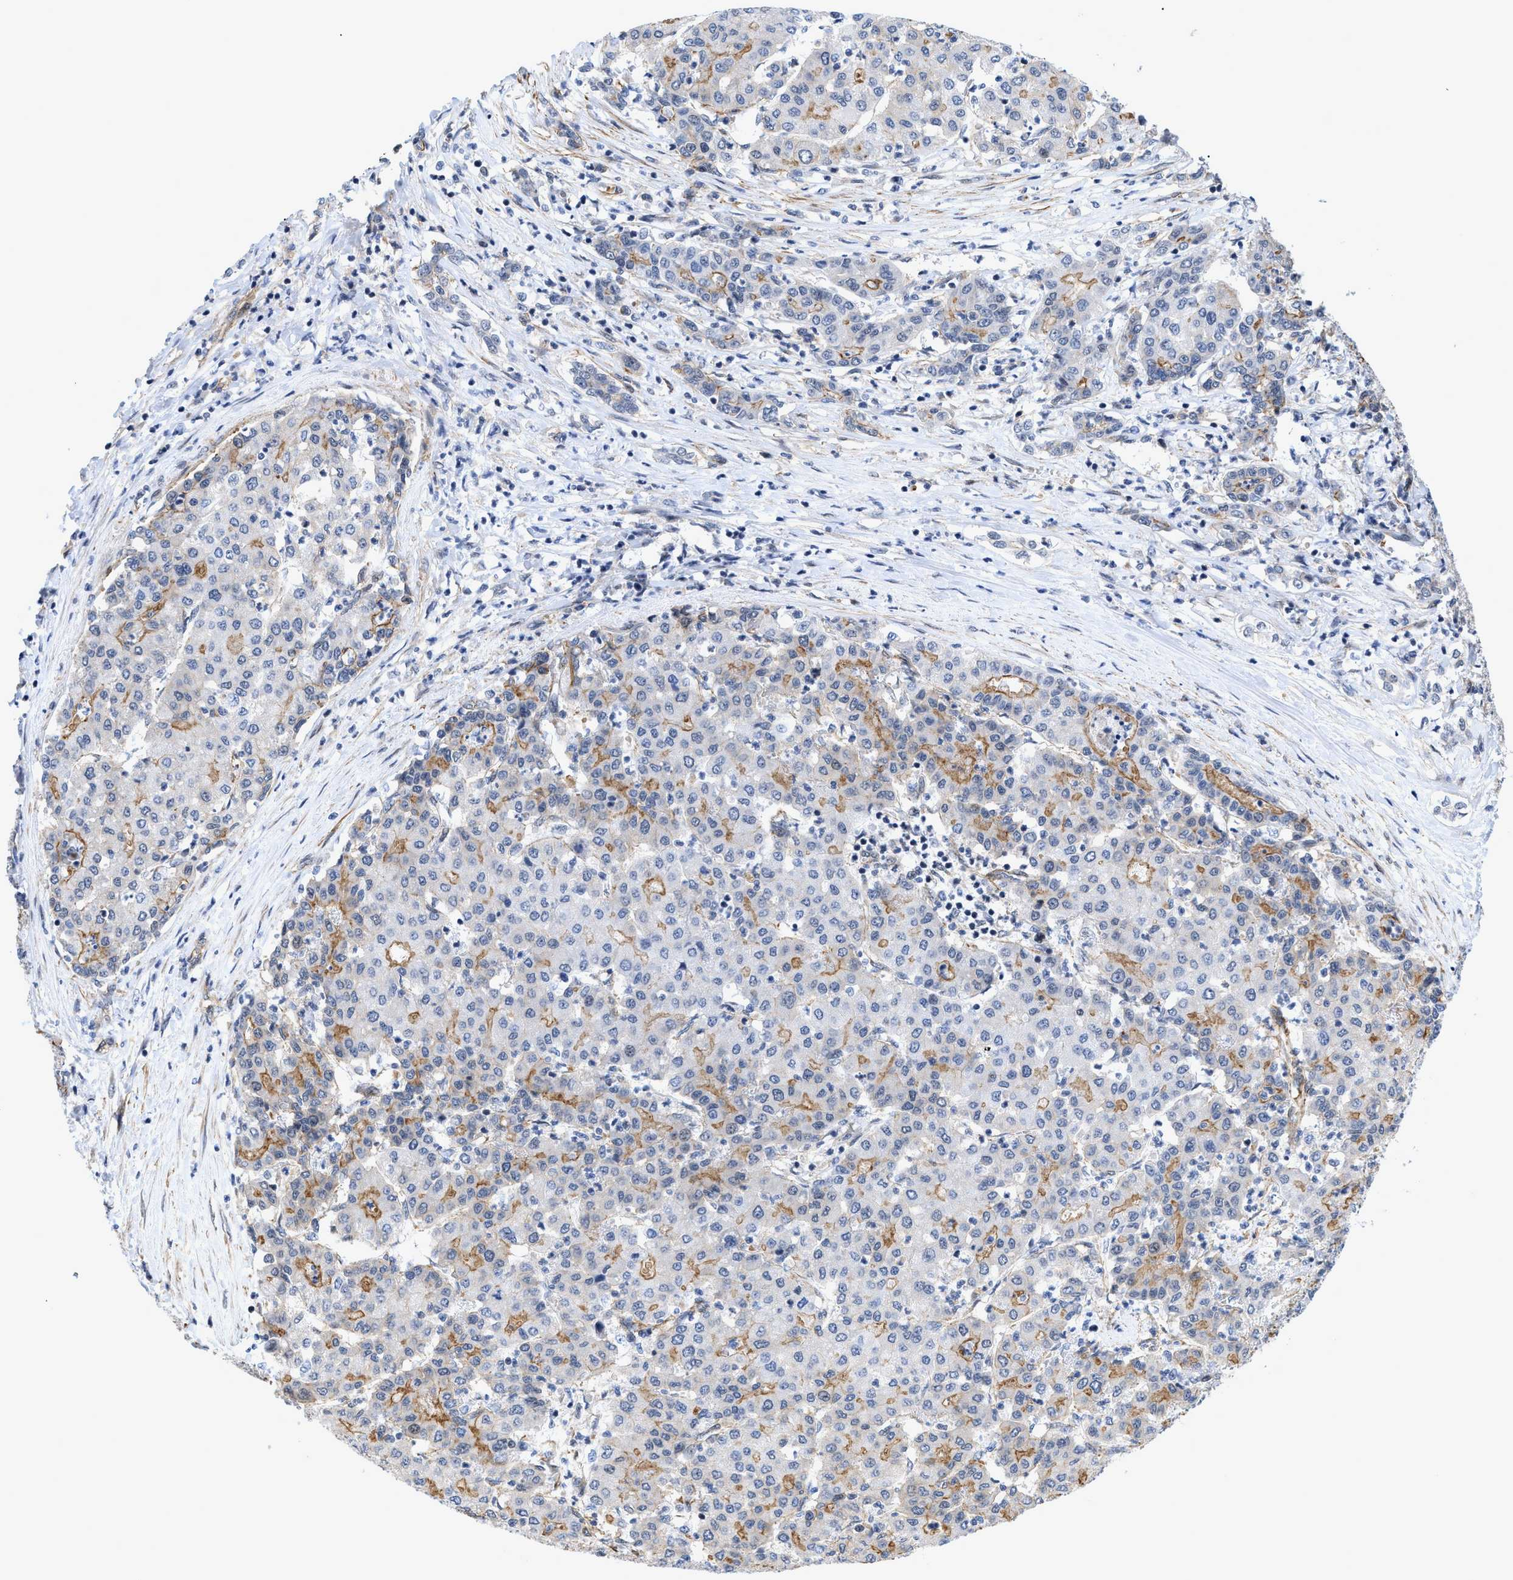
{"staining": {"intensity": "negative", "quantity": "none", "location": "none"}, "tissue": "liver cancer", "cell_type": "Tumor cells", "image_type": "cancer", "snomed": [{"axis": "morphology", "description": "Carcinoma, Hepatocellular, NOS"}, {"axis": "topography", "description": "Liver"}], "caption": "Immunohistochemical staining of liver cancer demonstrates no significant staining in tumor cells.", "gene": "GPRASP2", "patient": {"sex": "male", "age": 65}}